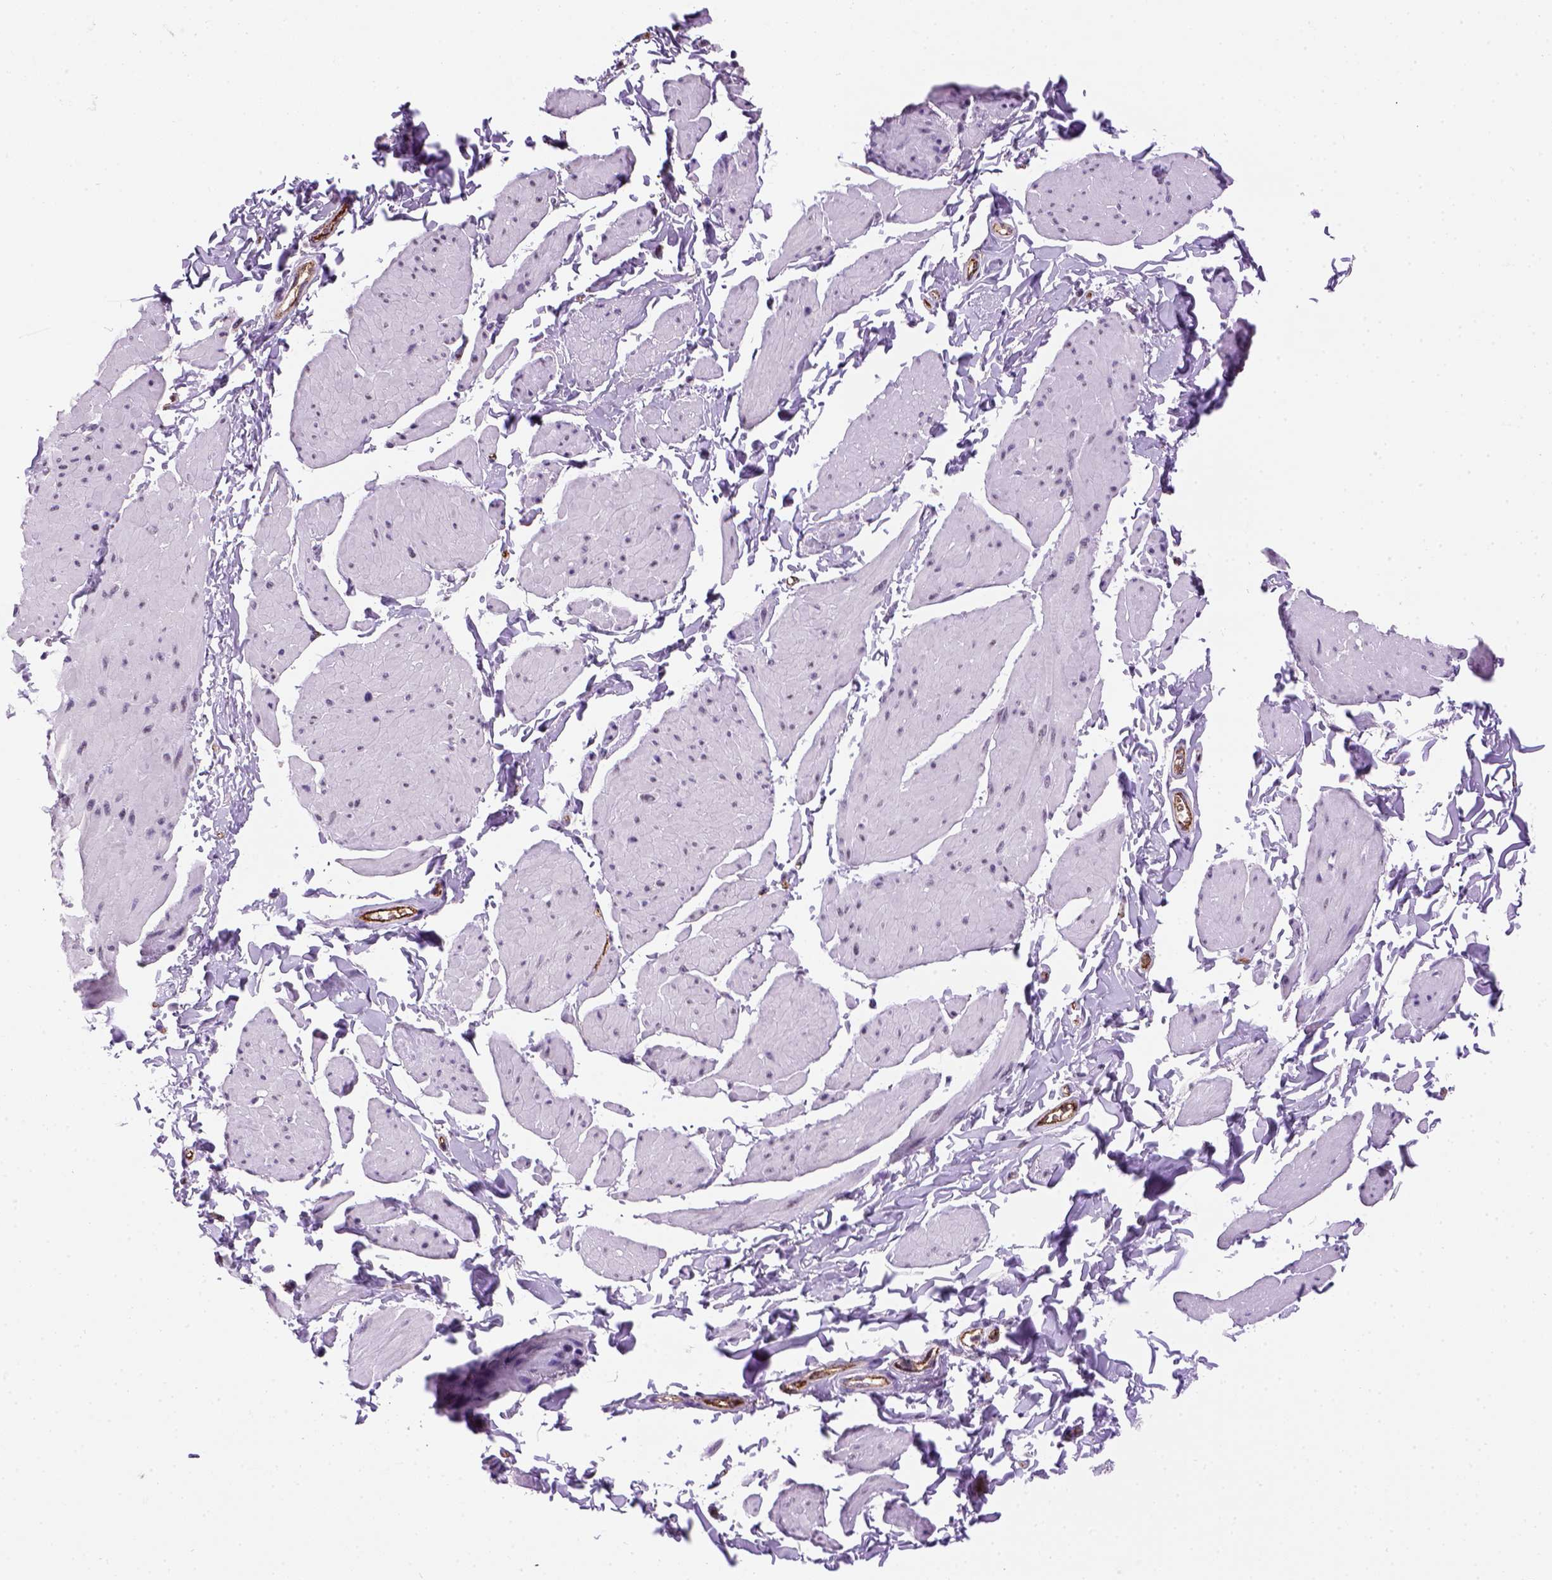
{"staining": {"intensity": "negative", "quantity": "none", "location": "none"}, "tissue": "smooth muscle", "cell_type": "Smooth muscle cells", "image_type": "normal", "snomed": [{"axis": "morphology", "description": "Normal tissue, NOS"}, {"axis": "topography", "description": "Adipose tissue"}, {"axis": "topography", "description": "Smooth muscle"}, {"axis": "topography", "description": "Peripheral nerve tissue"}], "caption": "An immunohistochemistry (IHC) histopathology image of unremarkable smooth muscle is shown. There is no staining in smooth muscle cells of smooth muscle. (IHC, brightfield microscopy, high magnification).", "gene": "VWF", "patient": {"sex": "male", "age": 83}}